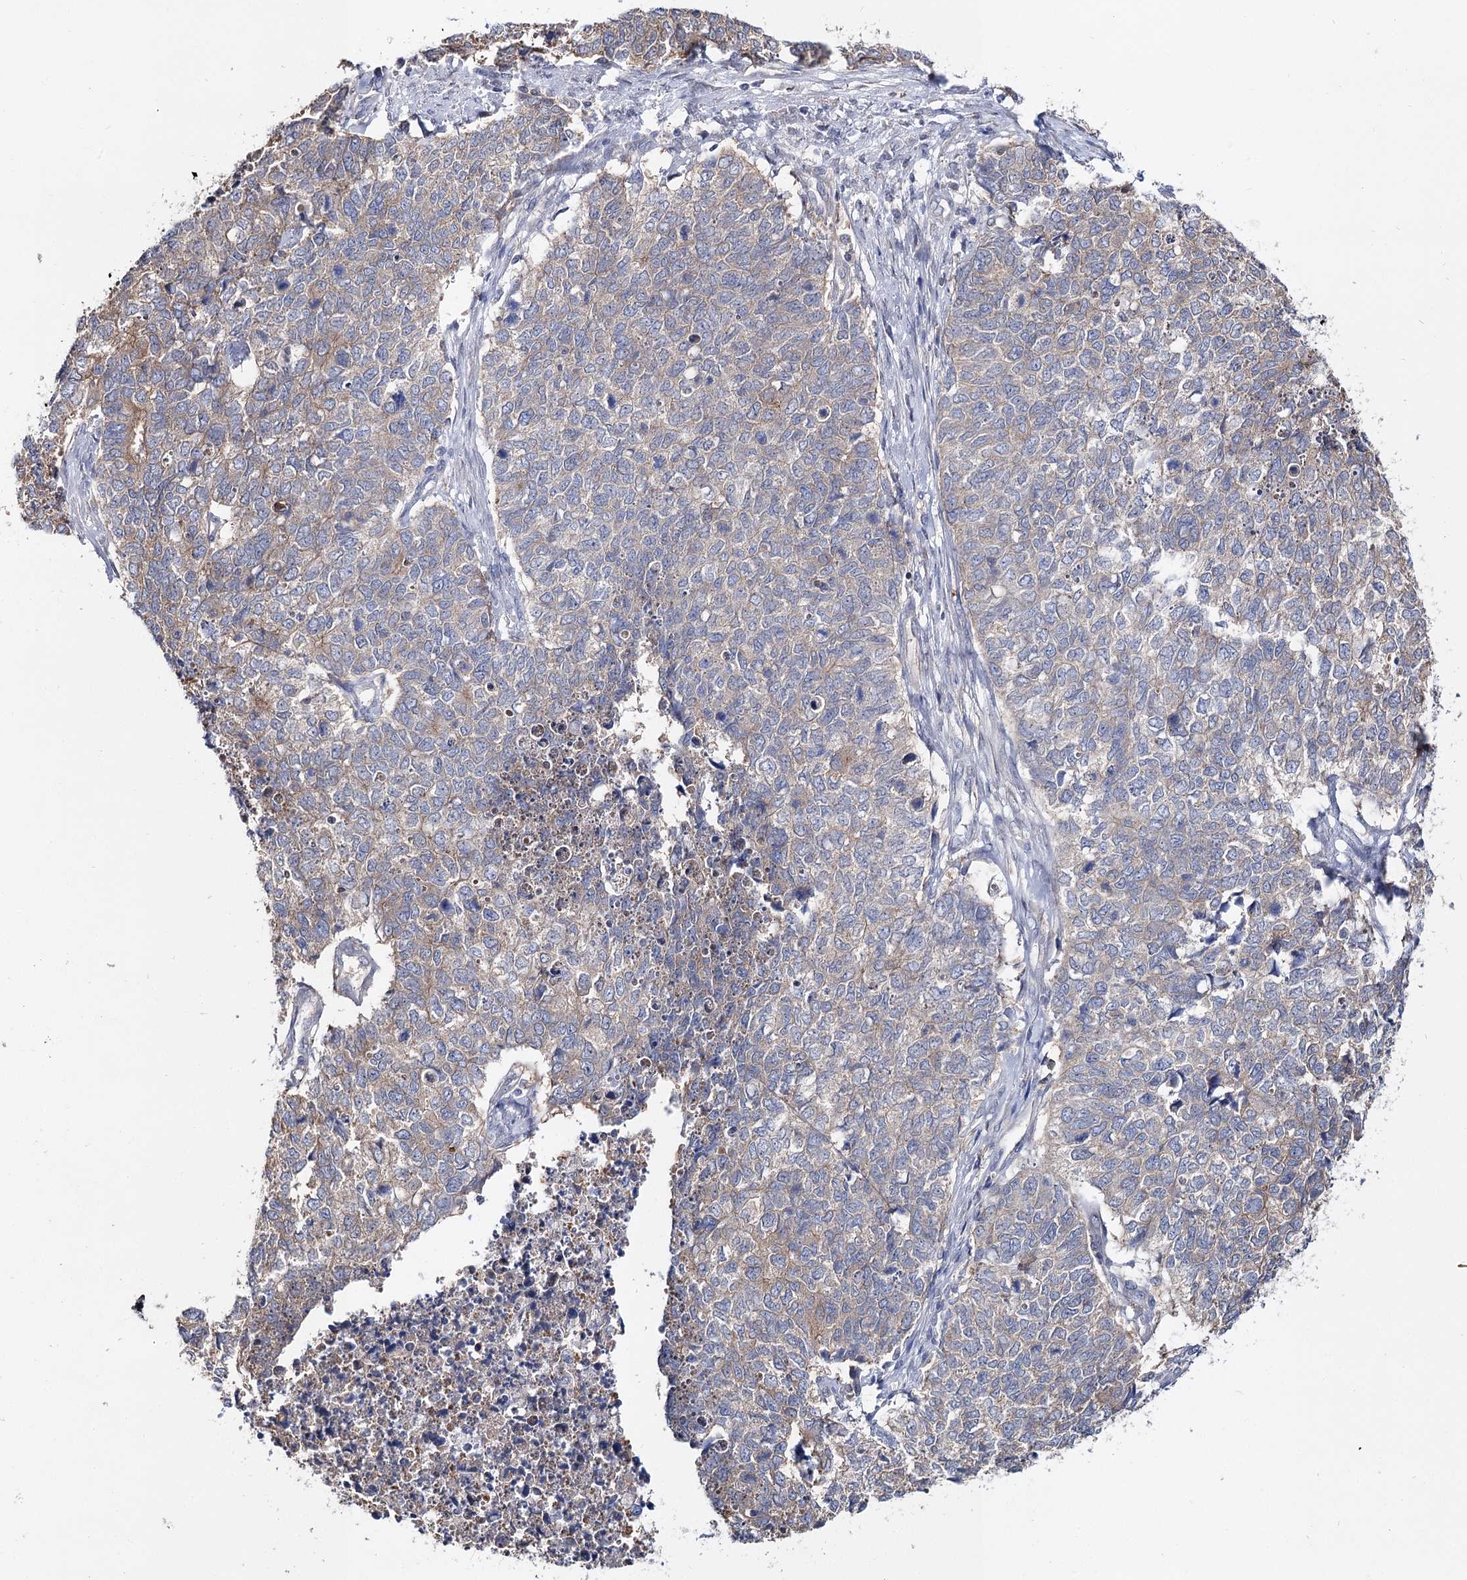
{"staining": {"intensity": "weak", "quantity": "<25%", "location": "cytoplasmic/membranous"}, "tissue": "cervical cancer", "cell_type": "Tumor cells", "image_type": "cancer", "snomed": [{"axis": "morphology", "description": "Squamous cell carcinoma, NOS"}, {"axis": "topography", "description": "Cervix"}], "caption": "IHC histopathology image of neoplastic tissue: human squamous cell carcinoma (cervical) stained with DAB reveals no significant protein expression in tumor cells.", "gene": "UGP2", "patient": {"sex": "female", "age": 63}}